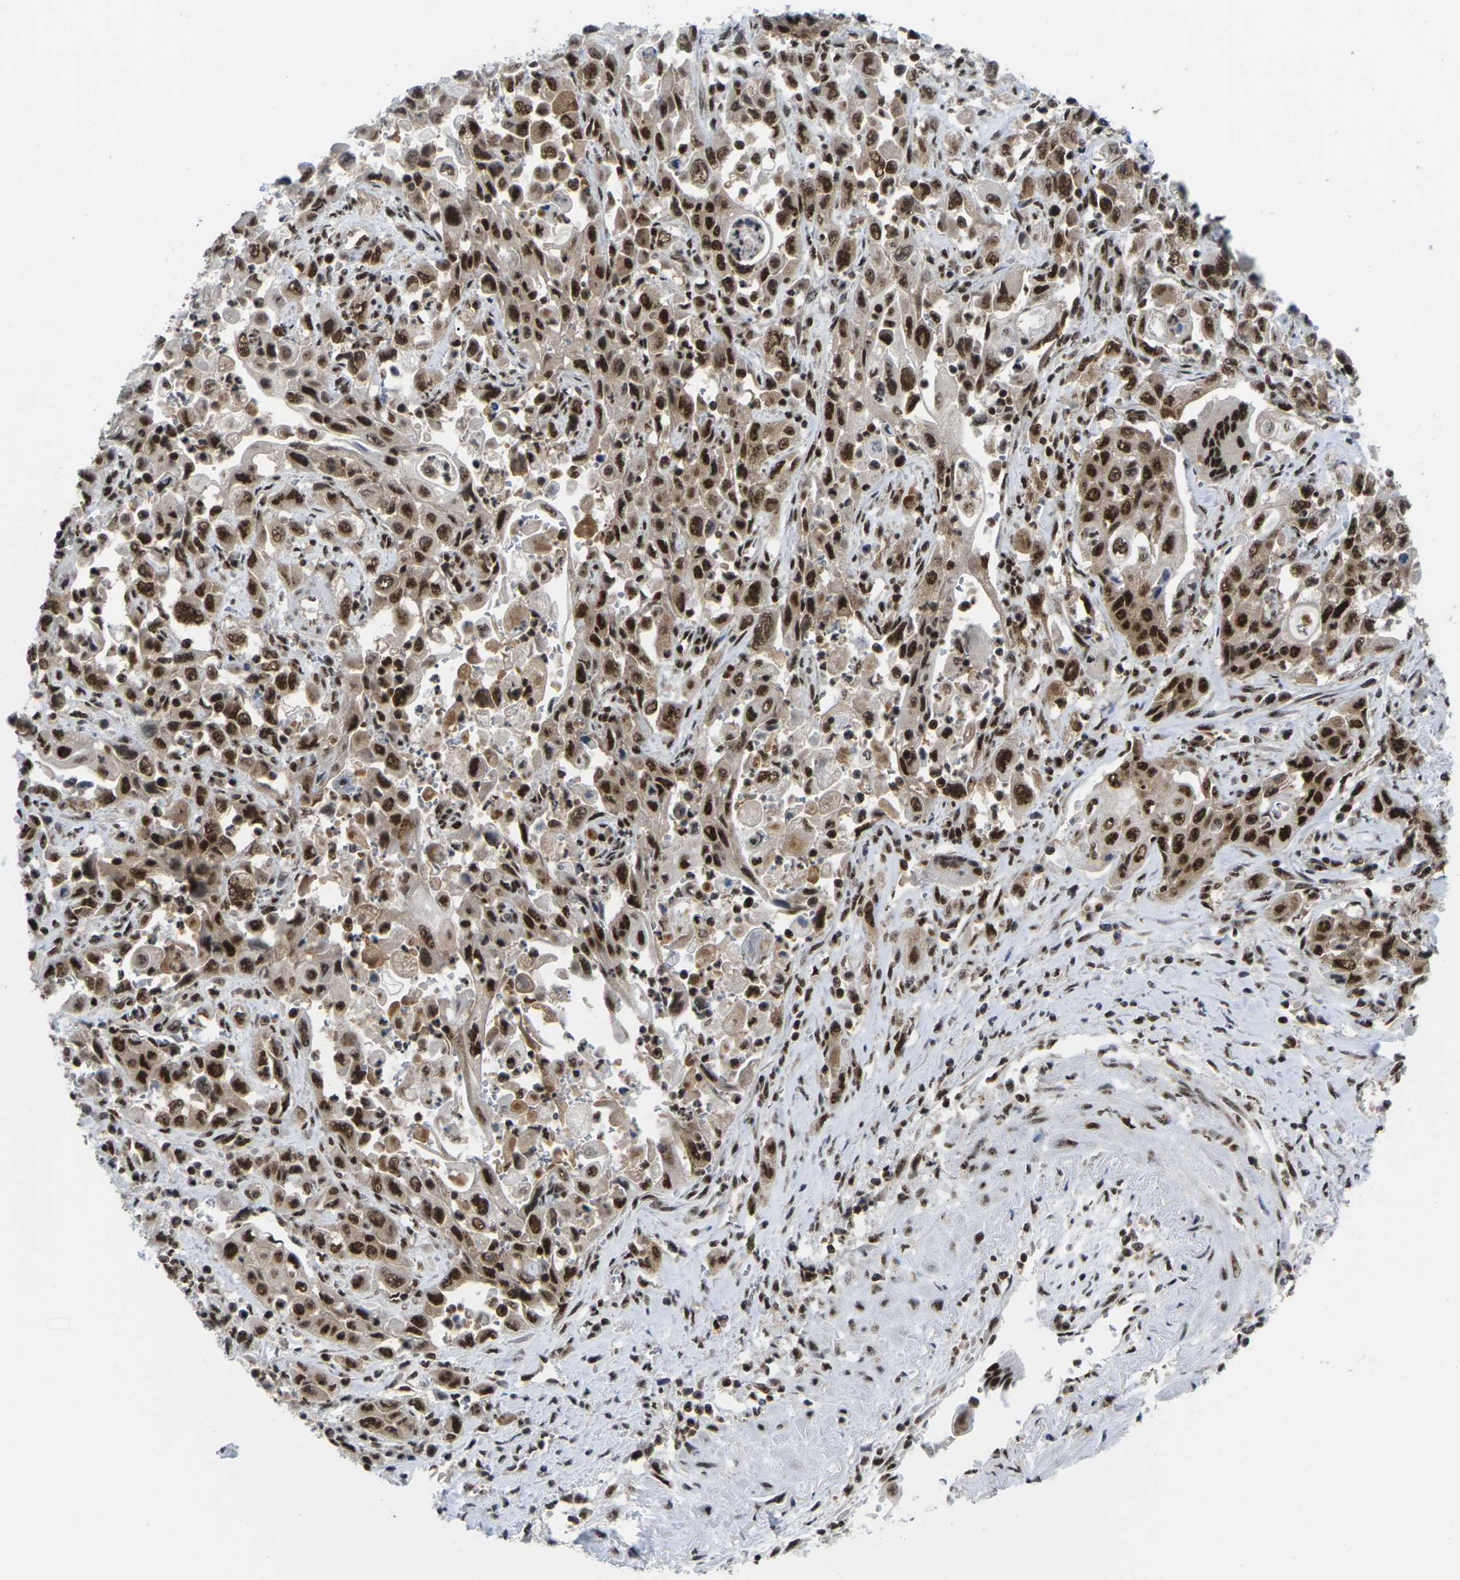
{"staining": {"intensity": "strong", "quantity": ">75%", "location": "cytoplasmic/membranous,nuclear"}, "tissue": "pancreatic cancer", "cell_type": "Tumor cells", "image_type": "cancer", "snomed": [{"axis": "morphology", "description": "Adenocarcinoma, NOS"}, {"axis": "topography", "description": "Pancreas"}], "caption": "Tumor cells show high levels of strong cytoplasmic/membranous and nuclear expression in about >75% of cells in human adenocarcinoma (pancreatic).", "gene": "MAGOH", "patient": {"sex": "male", "age": 70}}